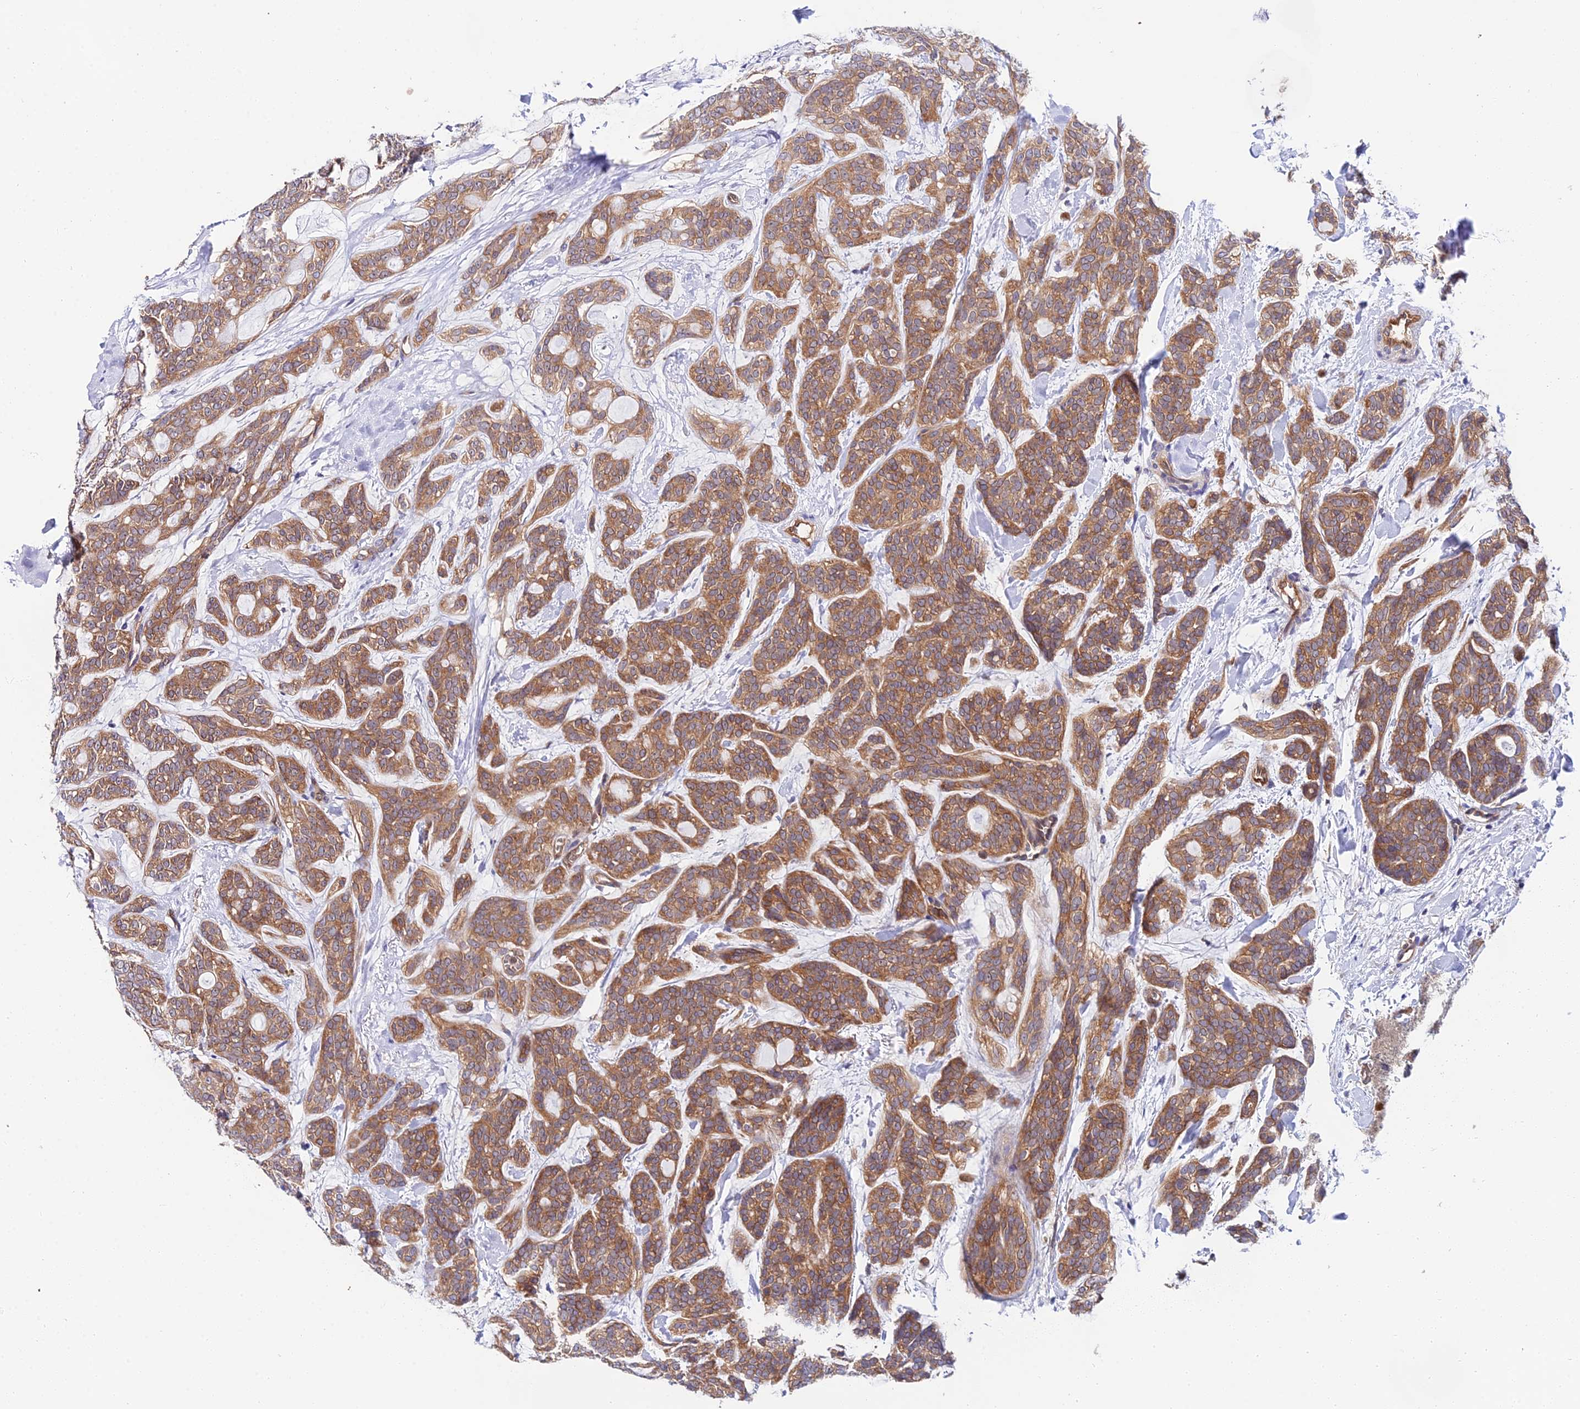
{"staining": {"intensity": "moderate", "quantity": ">75%", "location": "cytoplasmic/membranous"}, "tissue": "head and neck cancer", "cell_type": "Tumor cells", "image_type": "cancer", "snomed": [{"axis": "morphology", "description": "Adenocarcinoma, NOS"}, {"axis": "topography", "description": "Head-Neck"}], "caption": "The histopathology image demonstrates a brown stain indicating the presence of a protein in the cytoplasmic/membranous of tumor cells in adenocarcinoma (head and neck). Using DAB (3,3'-diaminobenzidine) (brown) and hematoxylin (blue) stains, captured at high magnification using brightfield microscopy.", "gene": "PPP2R2C", "patient": {"sex": "male", "age": 66}}